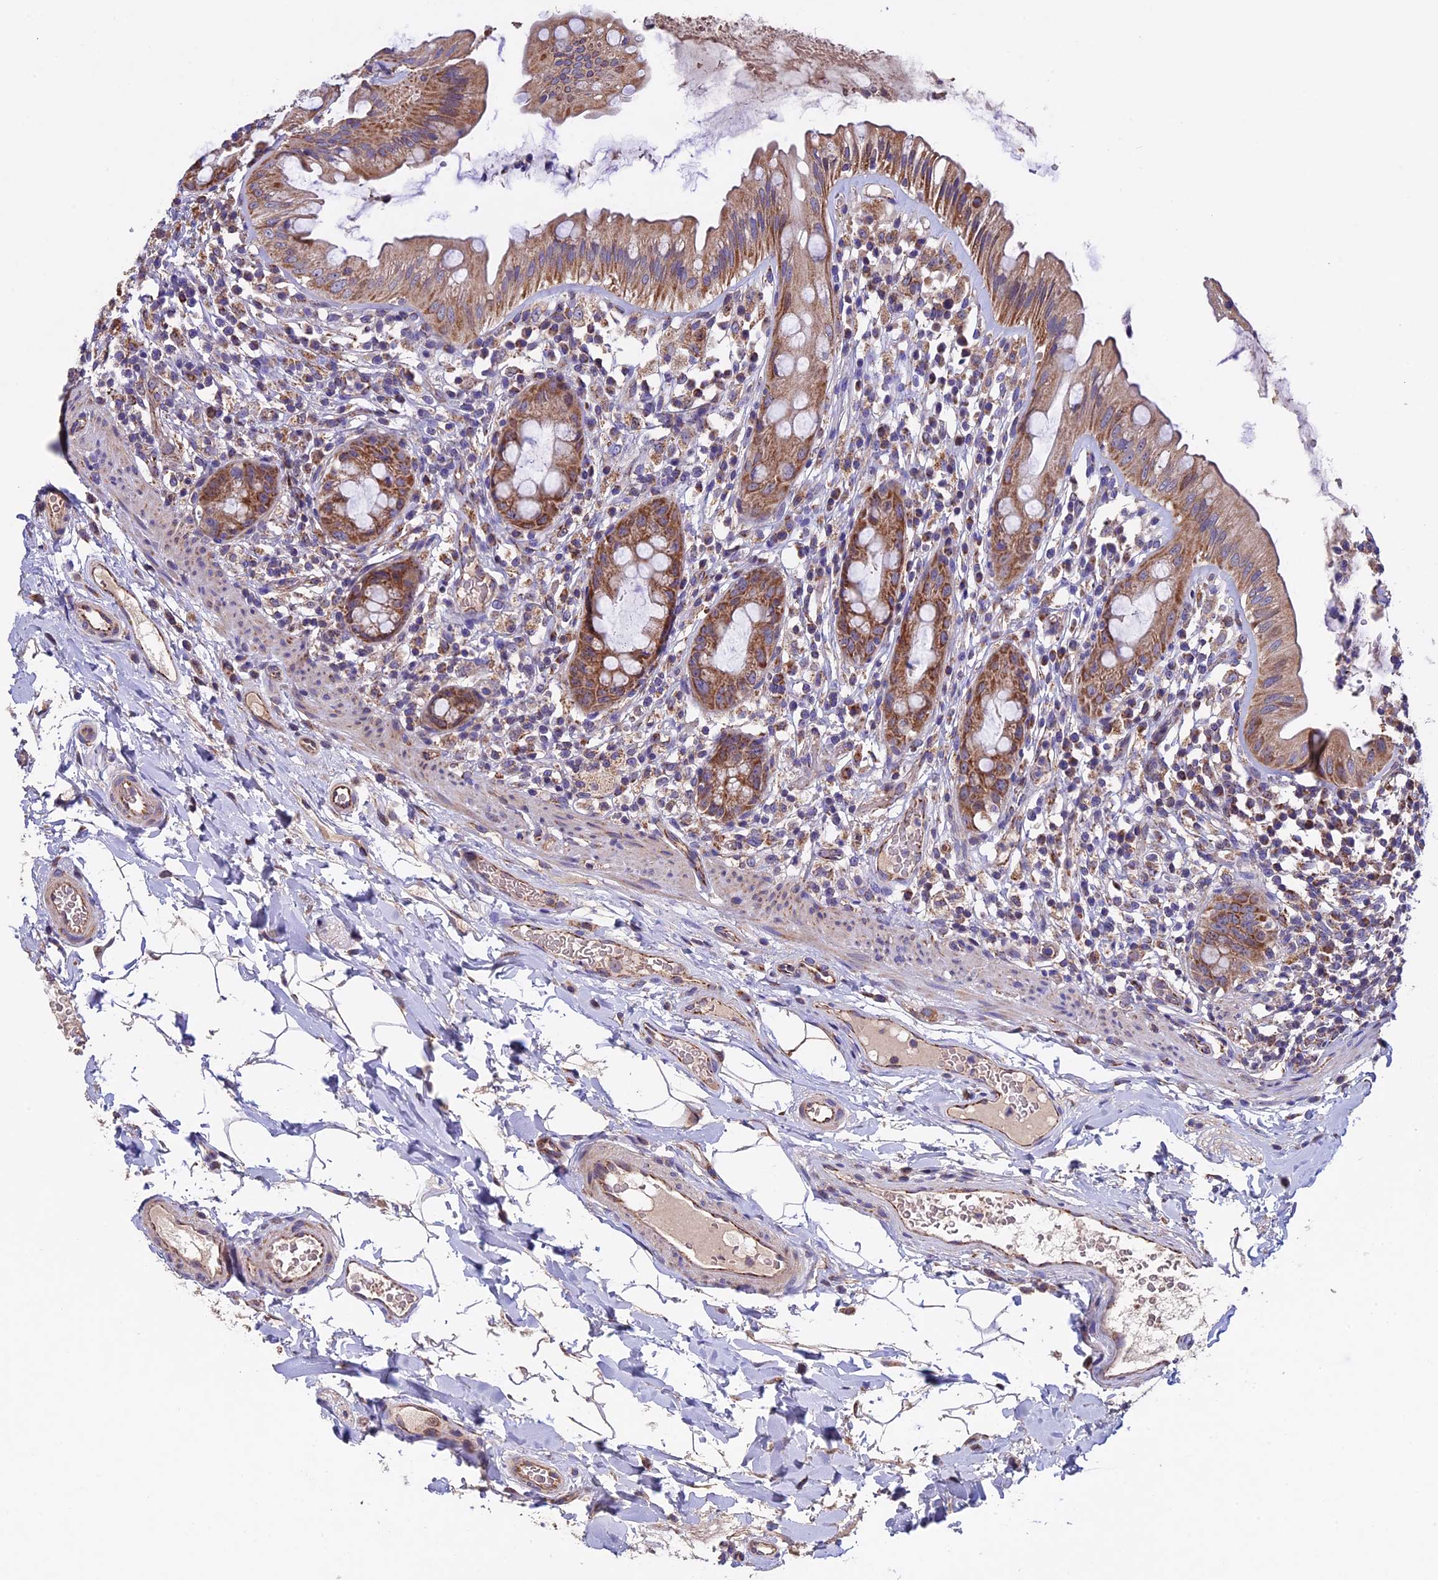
{"staining": {"intensity": "moderate", "quantity": ">75%", "location": "cytoplasmic/membranous"}, "tissue": "rectum", "cell_type": "Glandular cells", "image_type": "normal", "snomed": [{"axis": "morphology", "description": "Normal tissue, NOS"}, {"axis": "topography", "description": "Rectum"}], "caption": "Immunohistochemical staining of benign human rectum shows medium levels of moderate cytoplasmic/membranous positivity in approximately >75% of glandular cells. The protein of interest is shown in brown color, while the nuclei are stained blue.", "gene": "RNF17", "patient": {"sex": "female", "age": 57}}